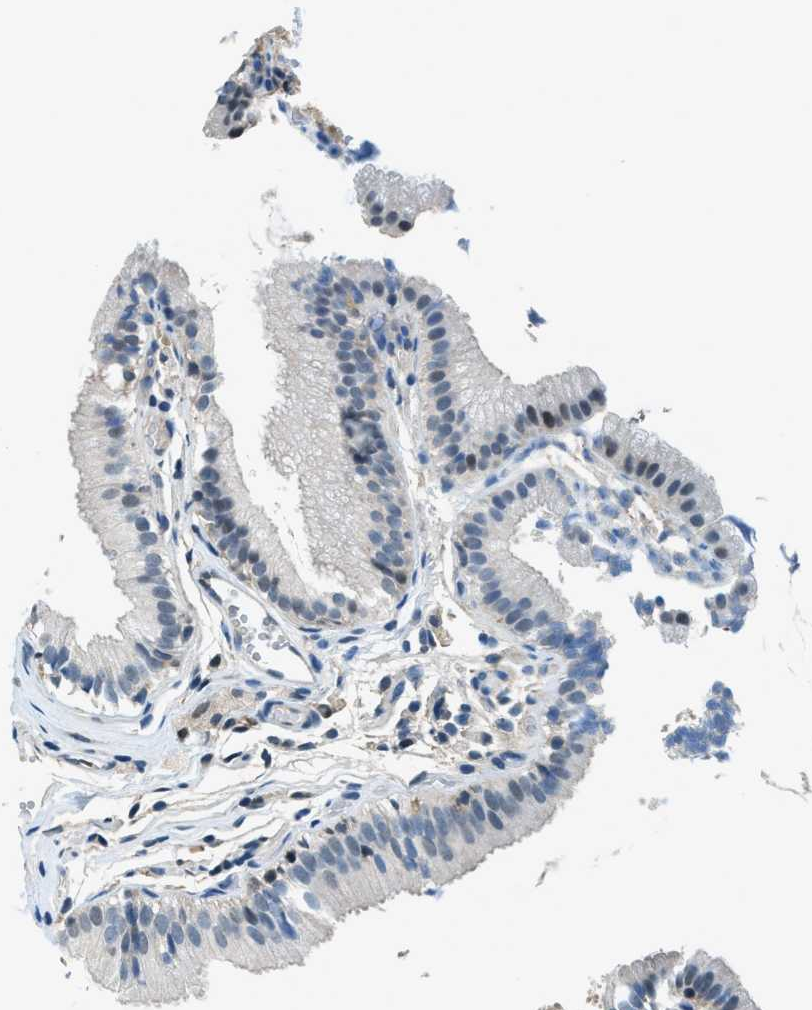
{"staining": {"intensity": "moderate", "quantity": "25%-75%", "location": "nuclear"}, "tissue": "gallbladder", "cell_type": "Glandular cells", "image_type": "normal", "snomed": [{"axis": "morphology", "description": "Normal tissue, NOS"}, {"axis": "topography", "description": "Gallbladder"}], "caption": "Human gallbladder stained with a brown dye displays moderate nuclear positive staining in approximately 25%-75% of glandular cells.", "gene": "OGFR", "patient": {"sex": "female", "age": 26}}